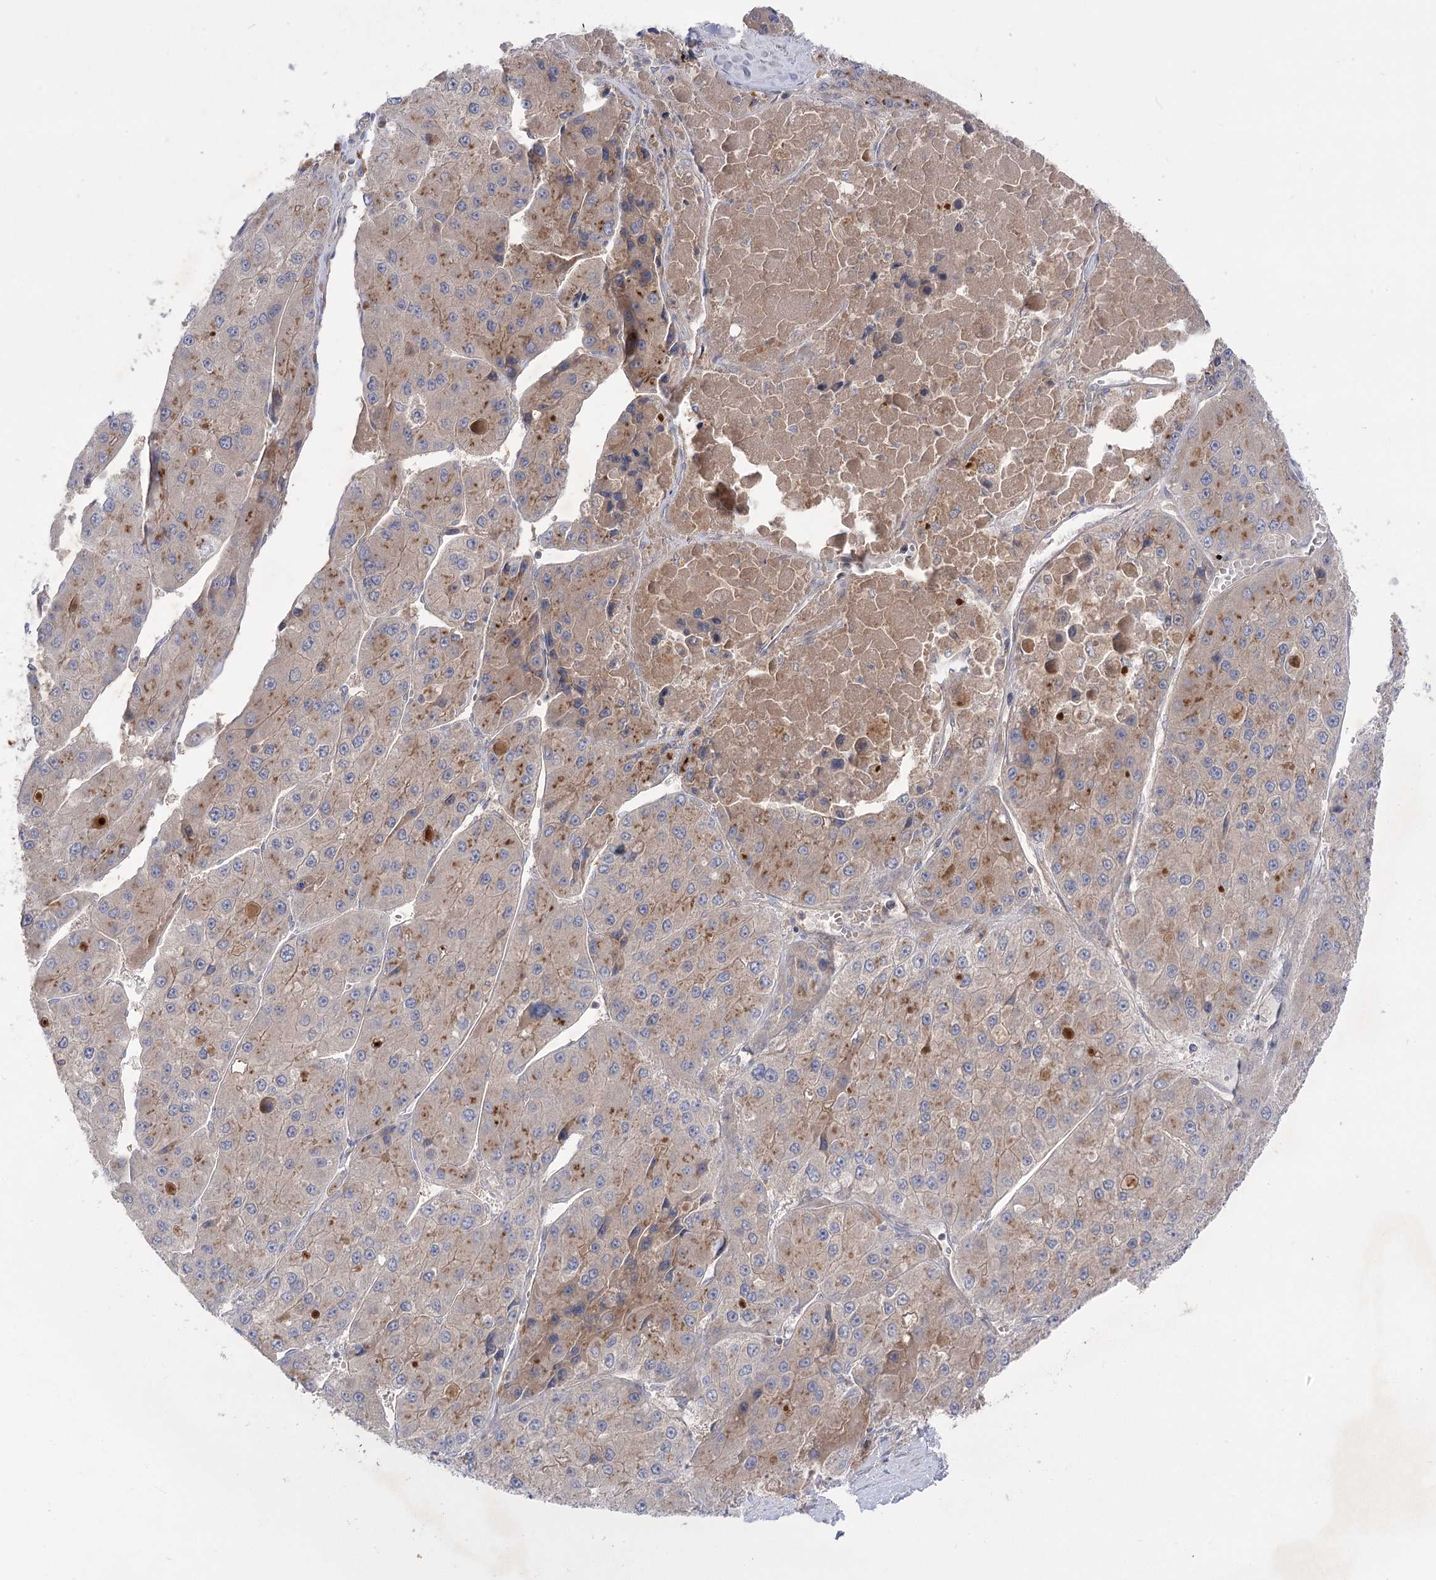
{"staining": {"intensity": "moderate", "quantity": "25%-75%", "location": "cytoplasmic/membranous"}, "tissue": "liver cancer", "cell_type": "Tumor cells", "image_type": "cancer", "snomed": [{"axis": "morphology", "description": "Carcinoma, Hepatocellular, NOS"}, {"axis": "topography", "description": "Liver"}], "caption": "High-magnification brightfield microscopy of liver cancer (hepatocellular carcinoma) stained with DAB (3,3'-diaminobenzidine) (brown) and counterstained with hematoxylin (blue). tumor cells exhibit moderate cytoplasmic/membranous positivity is identified in approximately25%-75% of cells. The staining was performed using DAB, with brown indicating positive protein expression. Nuclei are stained blue with hematoxylin.", "gene": "GBF1", "patient": {"sex": "female", "age": 73}}